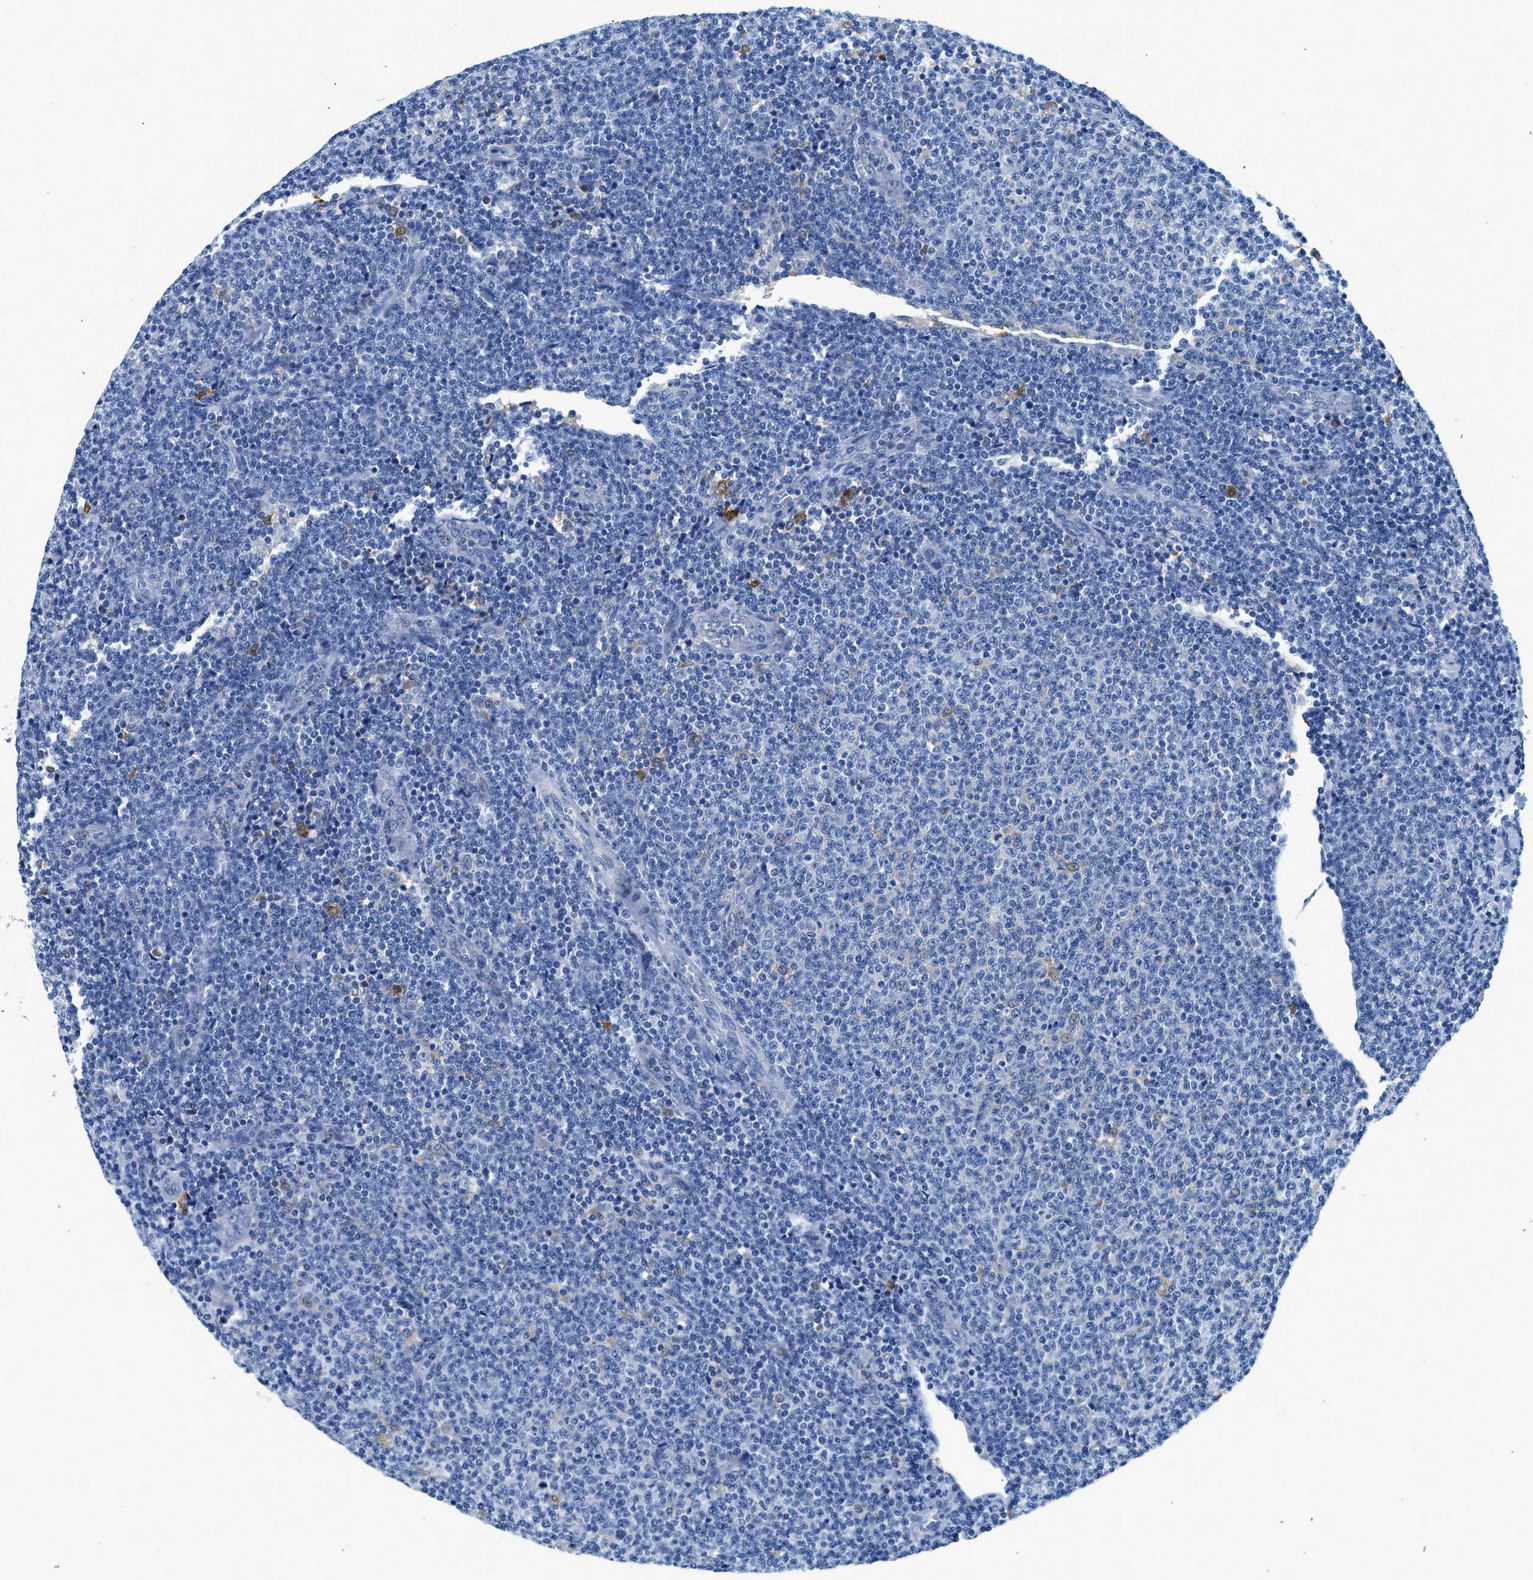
{"staining": {"intensity": "negative", "quantity": "none", "location": "none"}, "tissue": "lymphoma", "cell_type": "Tumor cells", "image_type": "cancer", "snomed": [{"axis": "morphology", "description": "Malignant lymphoma, non-Hodgkin's type, Low grade"}, {"axis": "topography", "description": "Lymph node"}], "caption": "Lymphoma was stained to show a protein in brown. There is no significant positivity in tumor cells. Nuclei are stained in blue.", "gene": "FADS6", "patient": {"sex": "male", "age": 66}}